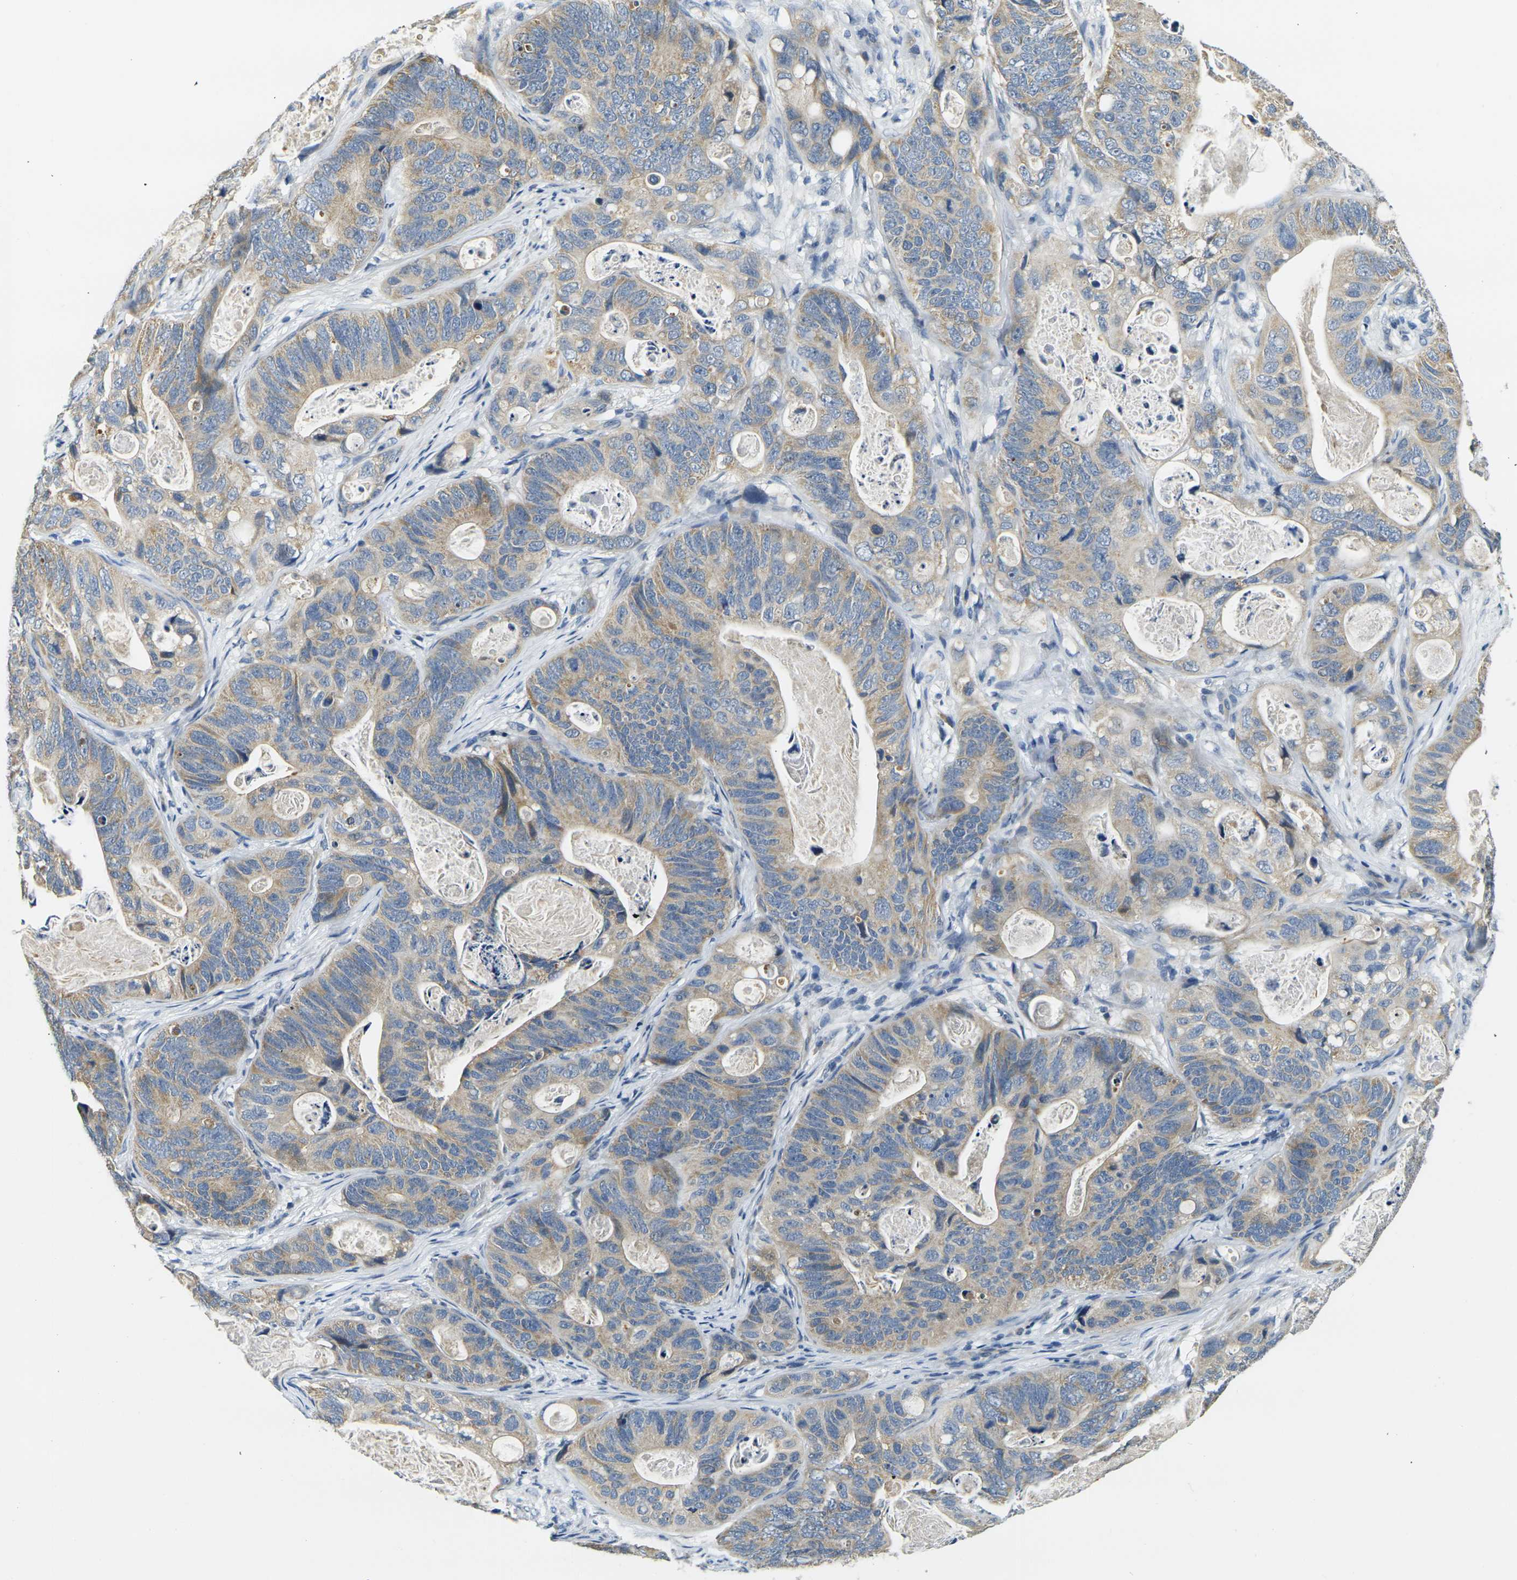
{"staining": {"intensity": "weak", "quantity": ">75%", "location": "cytoplasmic/membranous"}, "tissue": "stomach cancer", "cell_type": "Tumor cells", "image_type": "cancer", "snomed": [{"axis": "morphology", "description": "Adenocarcinoma, NOS"}, {"axis": "topography", "description": "Stomach"}], "caption": "A brown stain shows weak cytoplasmic/membranous positivity of a protein in stomach cancer (adenocarcinoma) tumor cells.", "gene": "SHISAL2B", "patient": {"sex": "female", "age": 89}}